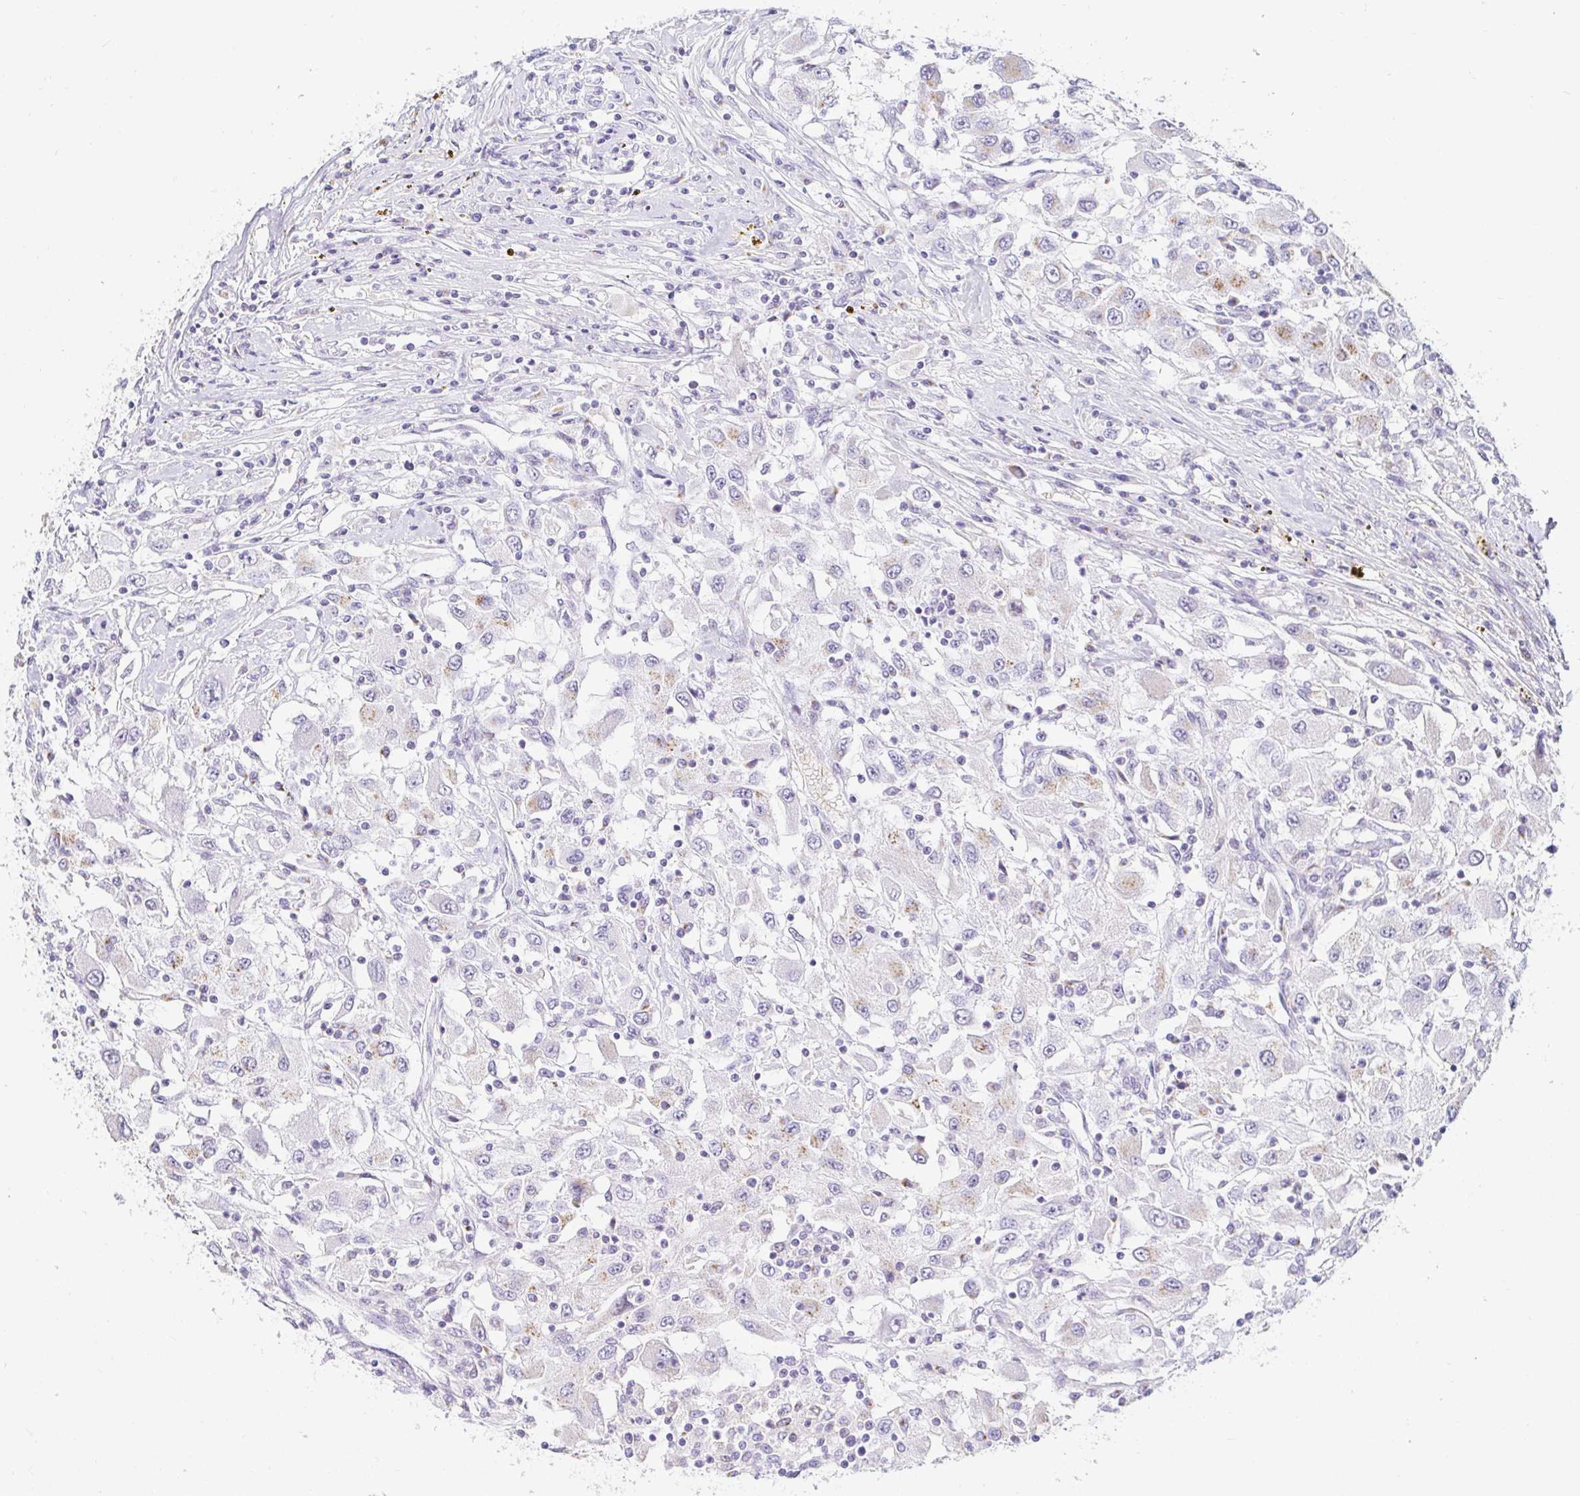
{"staining": {"intensity": "negative", "quantity": "none", "location": "none"}, "tissue": "renal cancer", "cell_type": "Tumor cells", "image_type": "cancer", "snomed": [{"axis": "morphology", "description": "Adenocarcinoma, NOS"}, {"axis": "topography", "description": "Kidney"}], "caption": "Tumor cells show no significant expression in renal cancer. (Brightfield microscopy of DAB immunohistochemistry (IHC) at high magnification).", "gene": "OR51D1", "patient": {"sex": "female", "age": 67}}